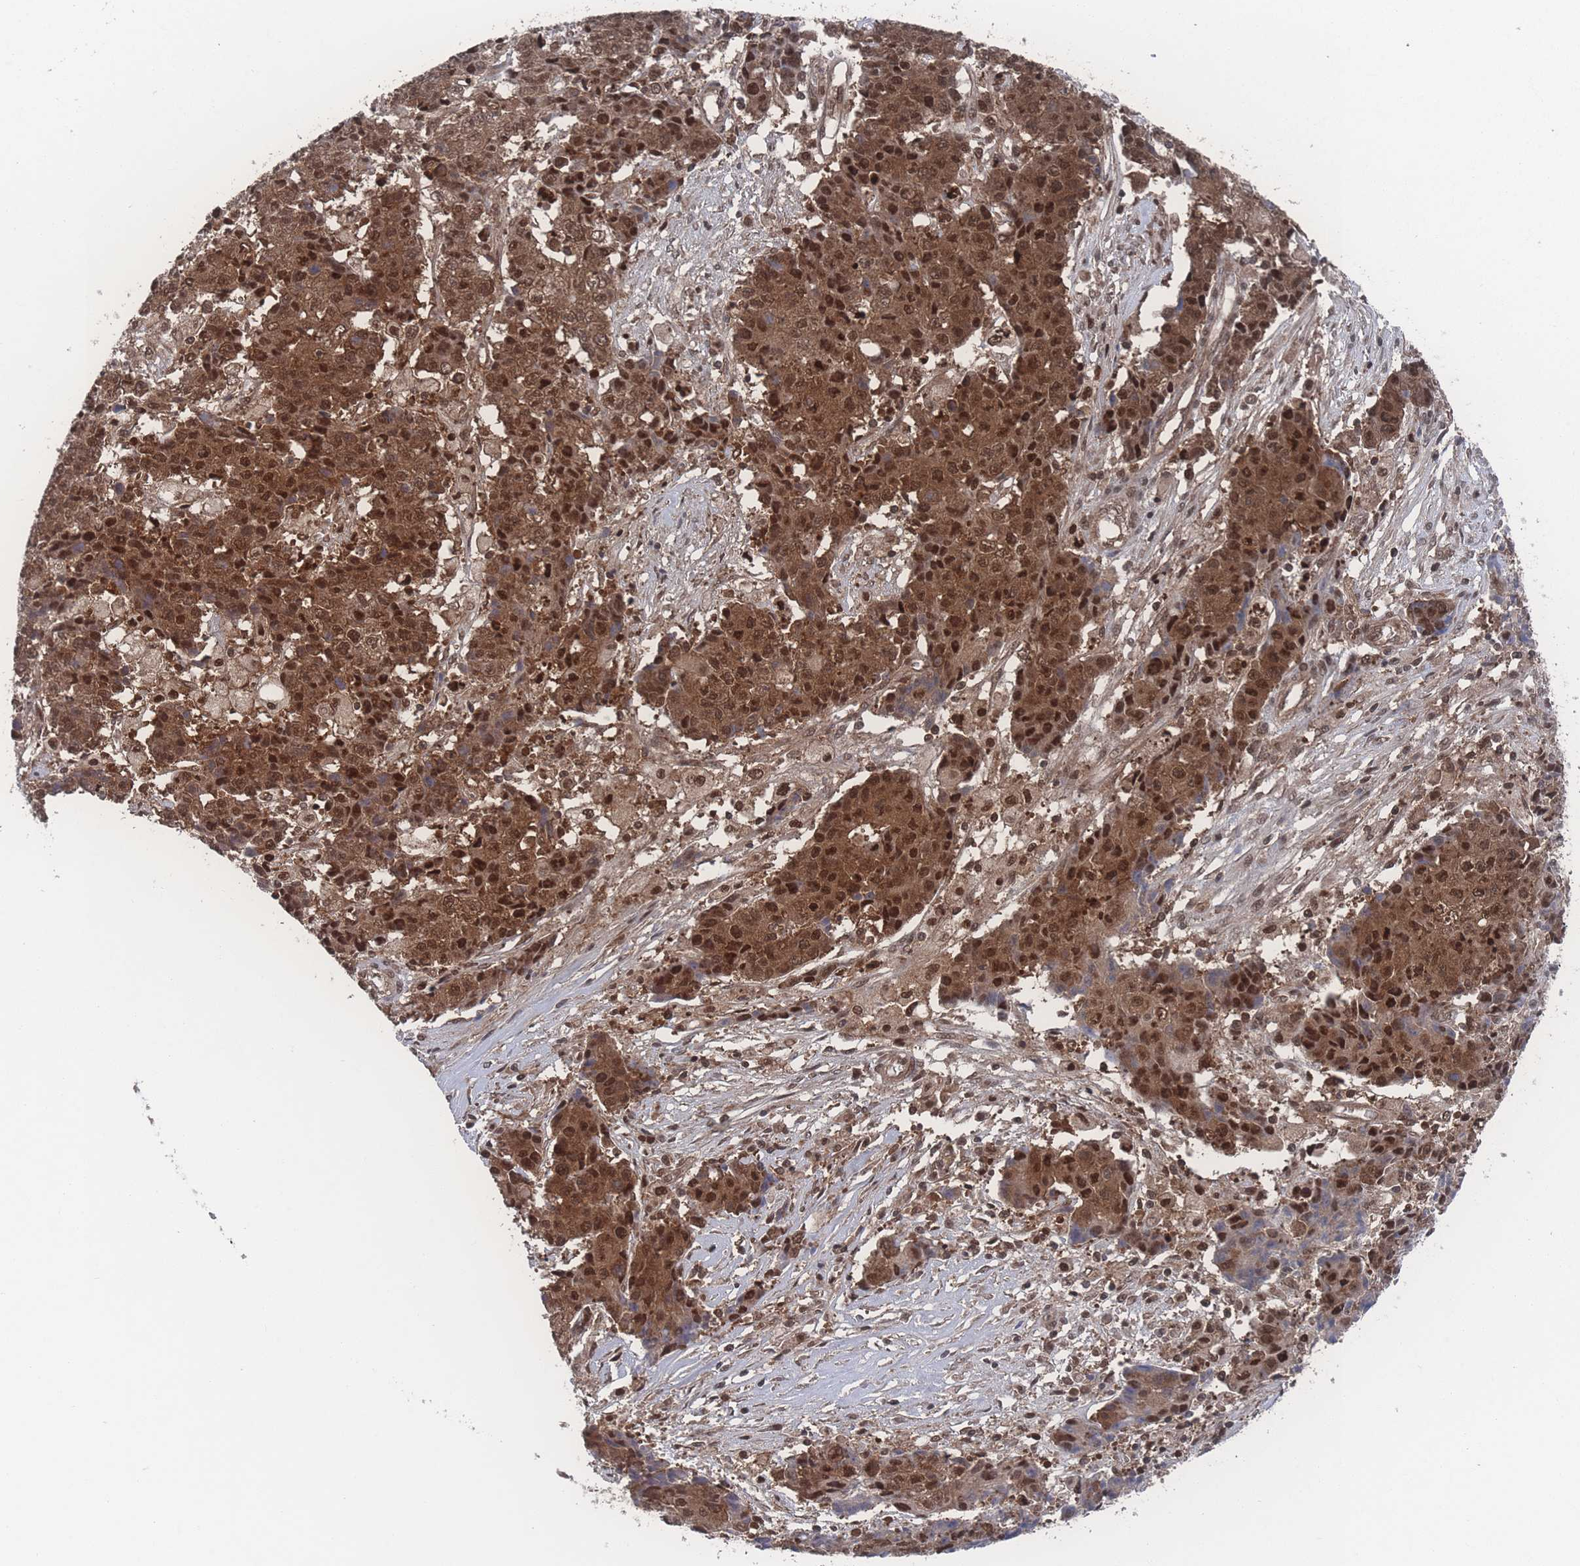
{"staining": {"intensity": "strong", "quantity": ">75%", "location": "cytoplasmic/membranous,nuclear"}, "tissue": "ovarian cancer", "cell_type": "Tumor cells", "image_type": "cancer", "snomed": [{"axis": "morphology", "description": "Carcinoma, endometroid"}, {"axis": "topography", "description": "Ovary"}], "caption": "Protein expression analysis of human ovarian cancer reveals strong cytoplasmic/membranous and nuclear positivity in about >75% of tumor cells. (IHC, brightfield microscopy, high magnification).", "gene": "PSMA1", "patient": {"sex": "female", "age": 42}}